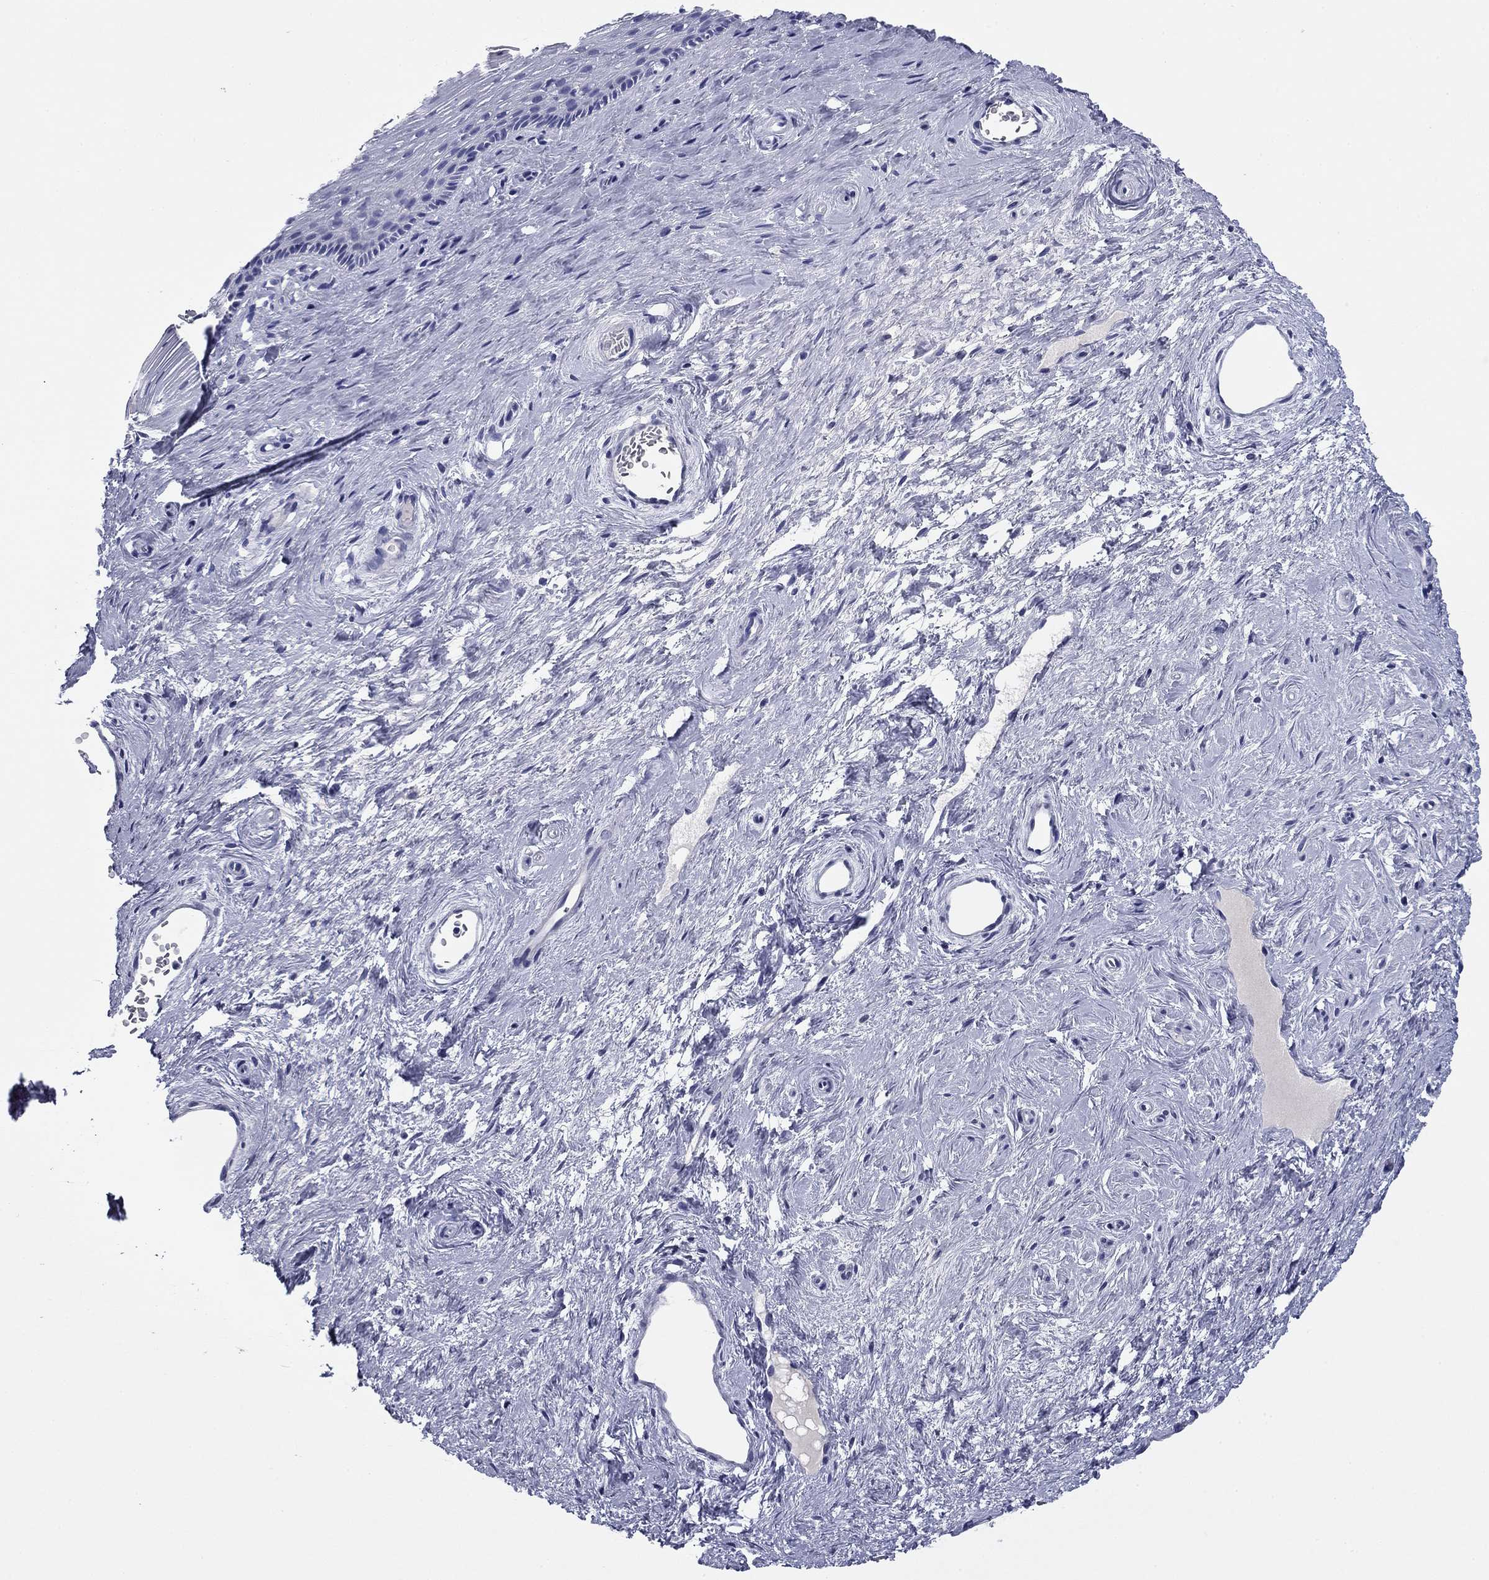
{"staining": {"intensity": "negative", "quantity": "none", "location": "none"}, "tissue": "vagina", "cell_type": "Squamous epithelial cells", "image_type": "normal", "snomed": [{"axis": "morphology", "description": "Normal tissue, NOS"}, {"axis": "topography", "description": "Vagina"}], "caption": "Histopathology image shows no protein positivity in squamous epithelial cells of benign vagina. (DAB immunohistochemistry (IHC) with hematoxylin counter stain).", "gene": "ABCC2", "patient": {"sex": "female", "age": 45}}